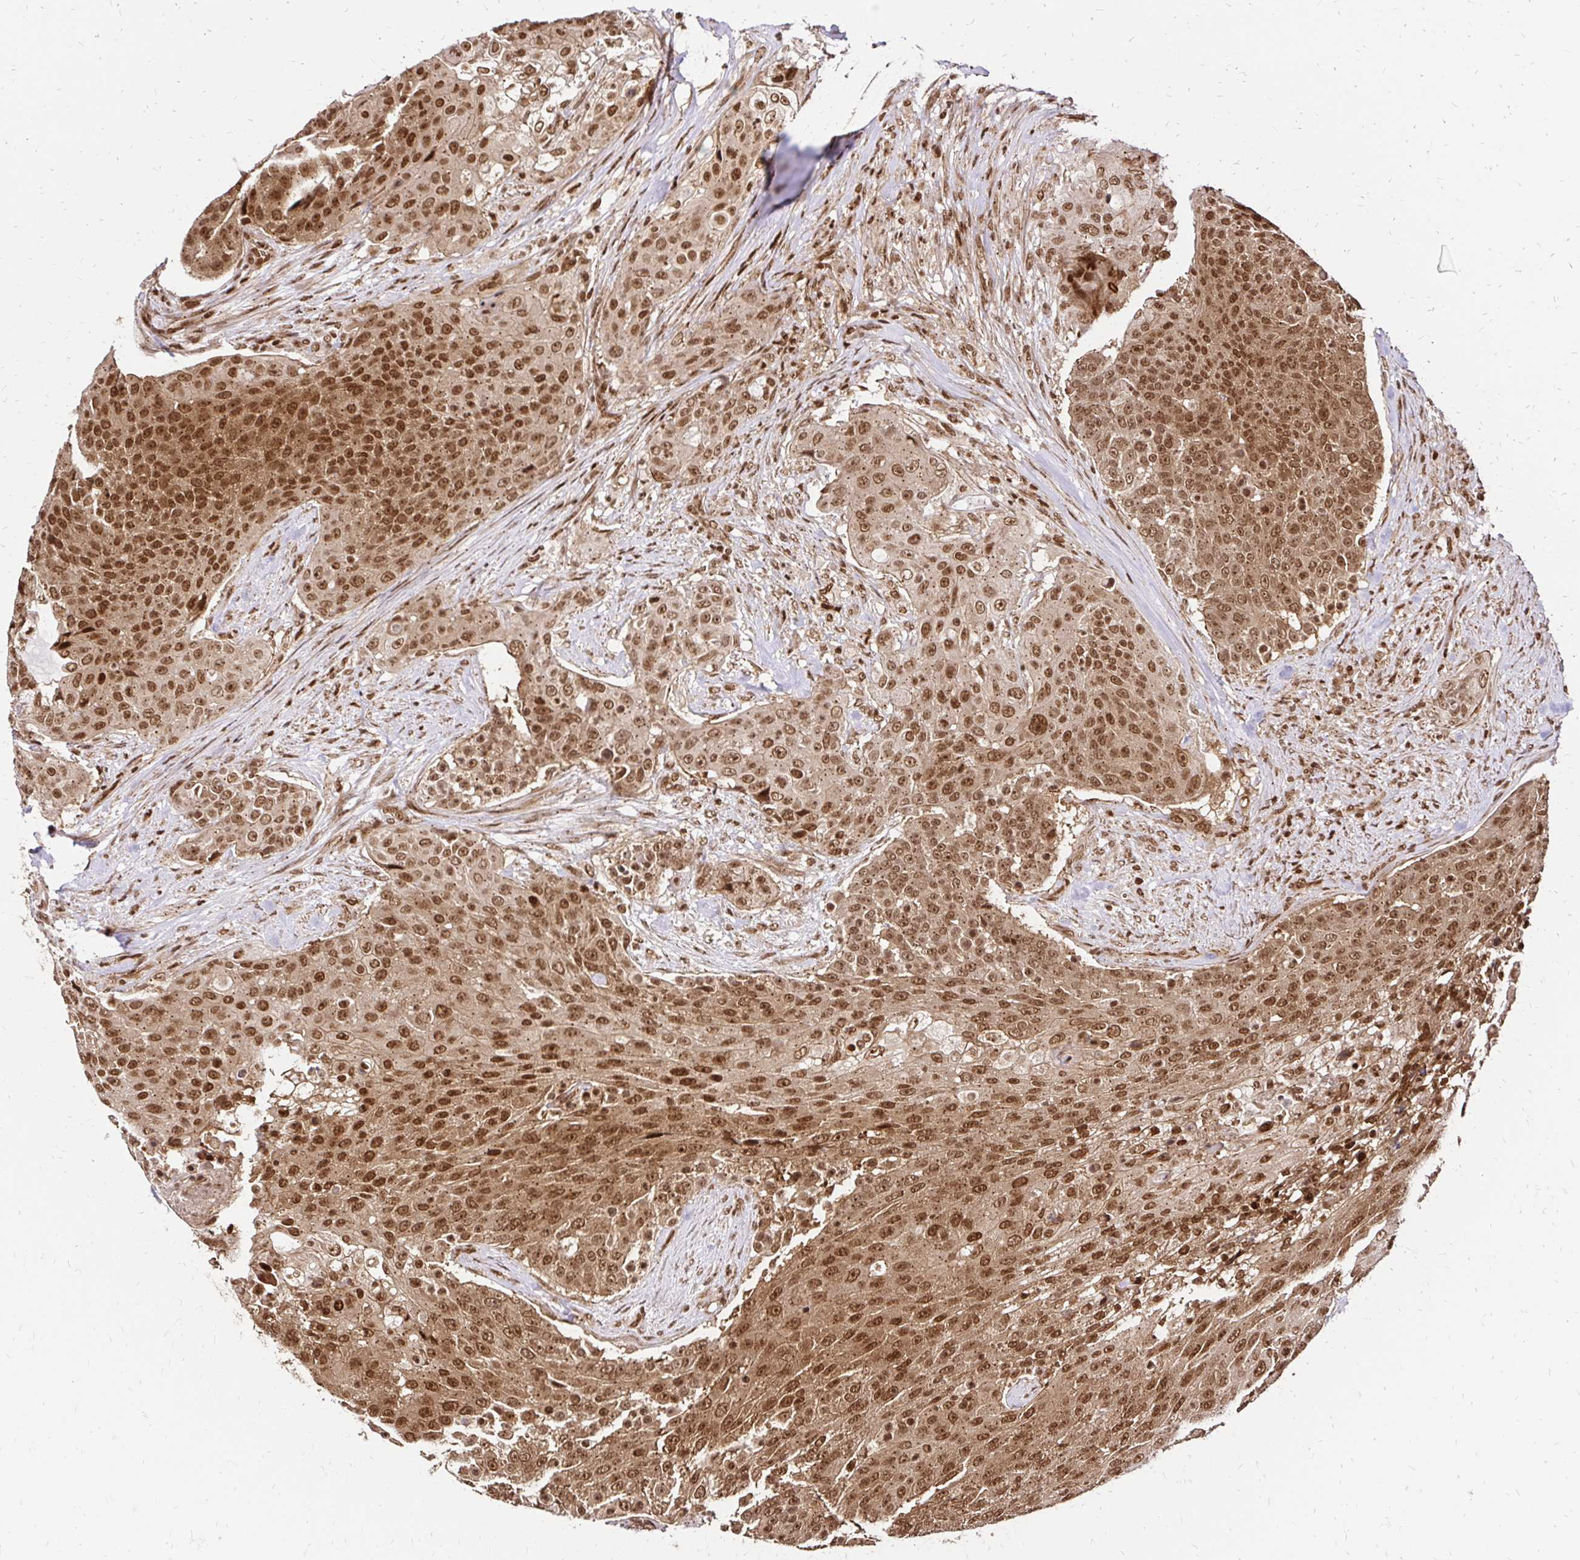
{"staining": {"intensity": "strong", "quantity": ">75%", "location": "cytoplasmic/membranous,nuclear"}, "tissue": "urothelial cancer", "cell_type": "Tumor cells", "image_type": "cancer", "snomed": [{"axis": "morphology", "description": "Urothelial carcinoma, High grade"}, {"axis": "topography", "description": "Urinary bladder"}], "caption": "Approximately >75% of tumor cells in human high-grade urothelial carcinoma show strong cytoplasmic/membranous and nuclear protein positivity as visualized by brown immunohistochemical staining.", "gene": "GLYR1", "patient": {"sex": "female", "age": 63}}